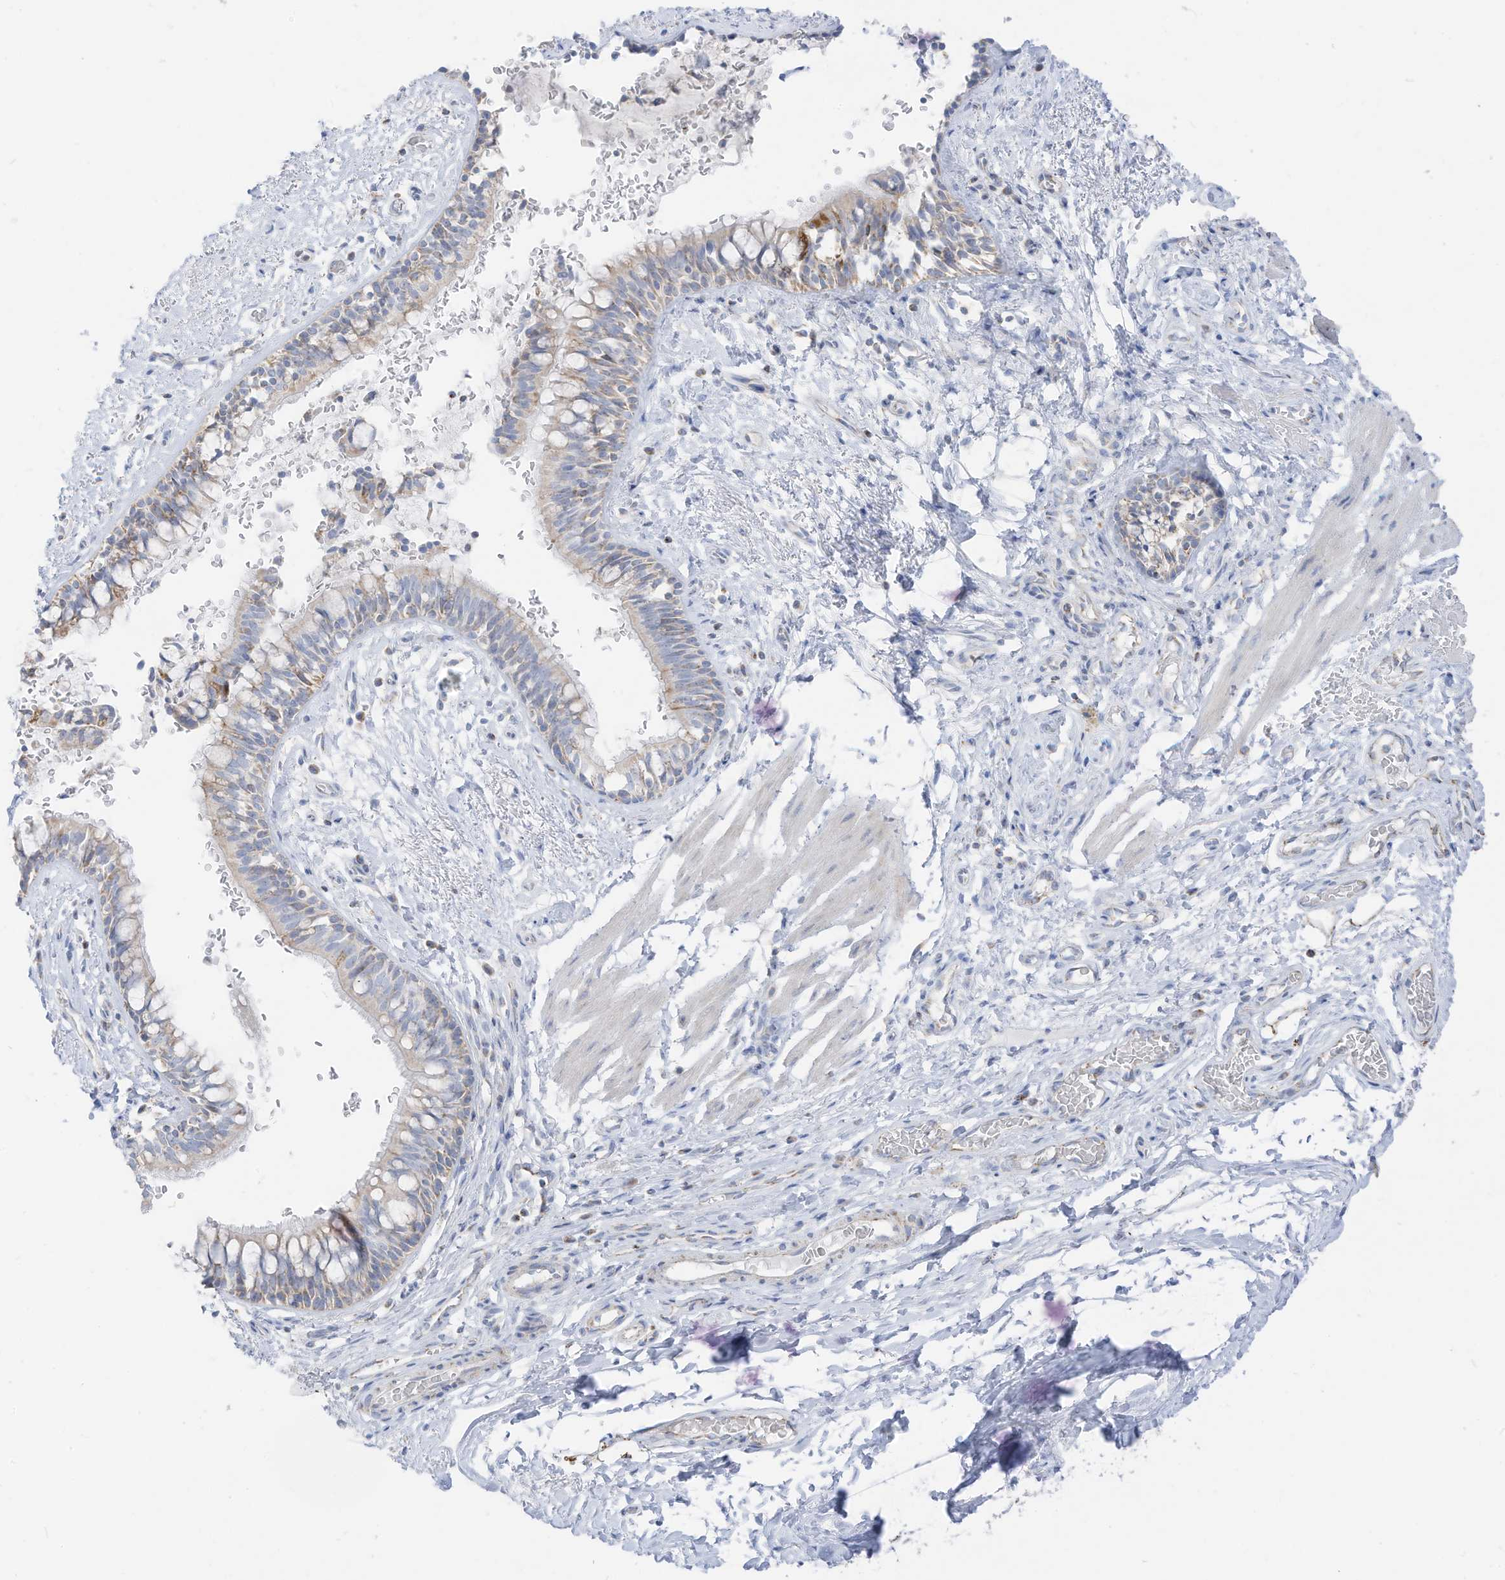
{"staining": {"intensity": "weak", "quantity": "<25%", "location": "cytoplasmic/membranous"}, "tissue": "bronchus", "cell_type": "Respiratory epithelial cells", "image_type": "normal", "snomed": [{"axis": "morphology", "description": "Normal tissue, NOS"}, {"axis": "topography", "description": "Cartilage tissue"}, {"axis": "topography", "description": "Bronchus"}], "caption": "Immunohistochemistry (IHC) image of normal human bronchus stained for a protein (brown), which displays no staining in respiratory epithelial cells.", "gene": "ETHE1", "patient": {"sex": "female", "age": 36}}